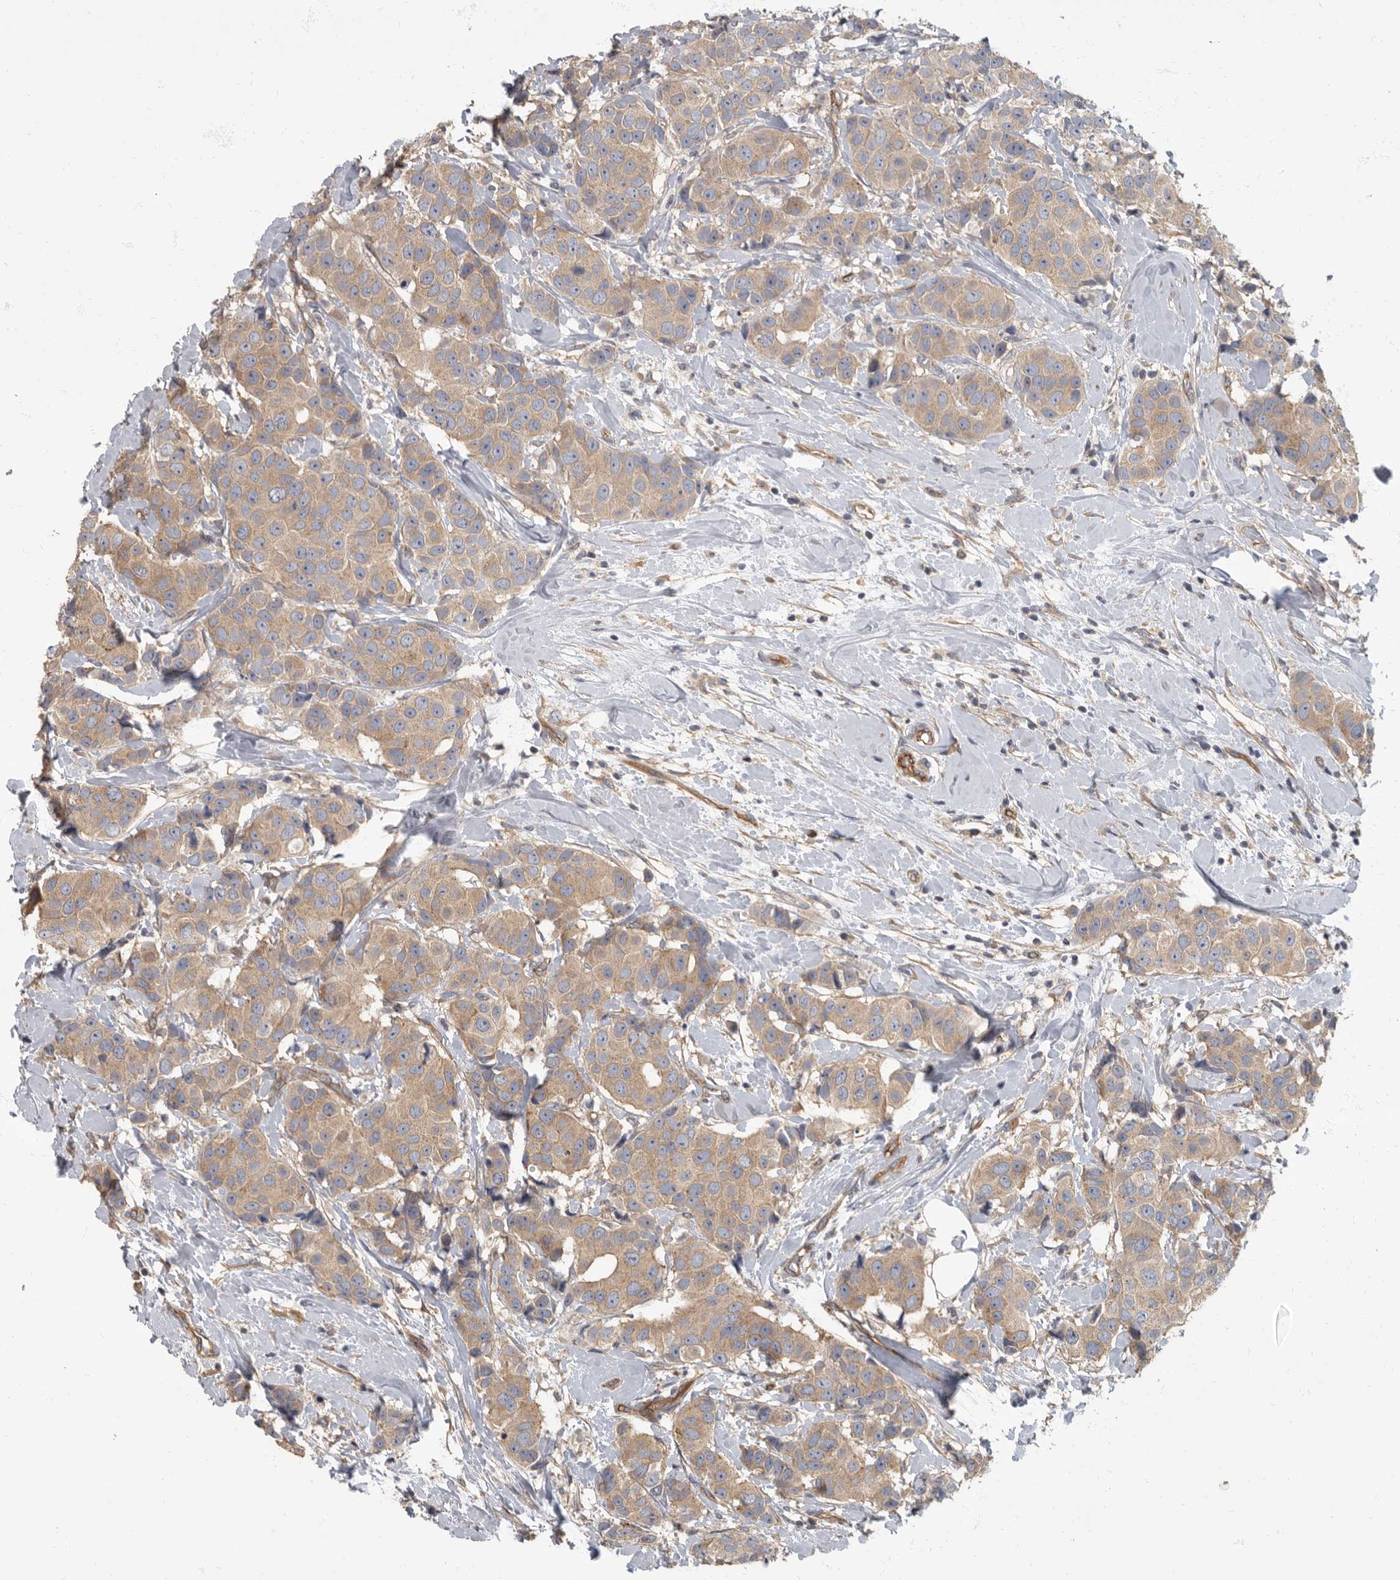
{"staining": {"intensity": "moderate", "quantity": ">75%", "location": "cytoplasmic/membranous"}, "tissue": "breast cancer", "cell_type": "Tumor cells", "image_type": "cancer", "snomed": [{"axis": "morphology", "description": "Normal tissue, NOS"}, {"axis": "morphology", "description": "Duct carcinoma"}, {"axis": "topography", "description": "Breast"}], "caption": "Breast cancer stained with immunohistochemistry (IHC) exhibits moderate cytoplasmic/membranous positivity in approximately >75% of tumor cells.", "gene": "PDK1", "patient": {"sex": "female", "age": 39}}